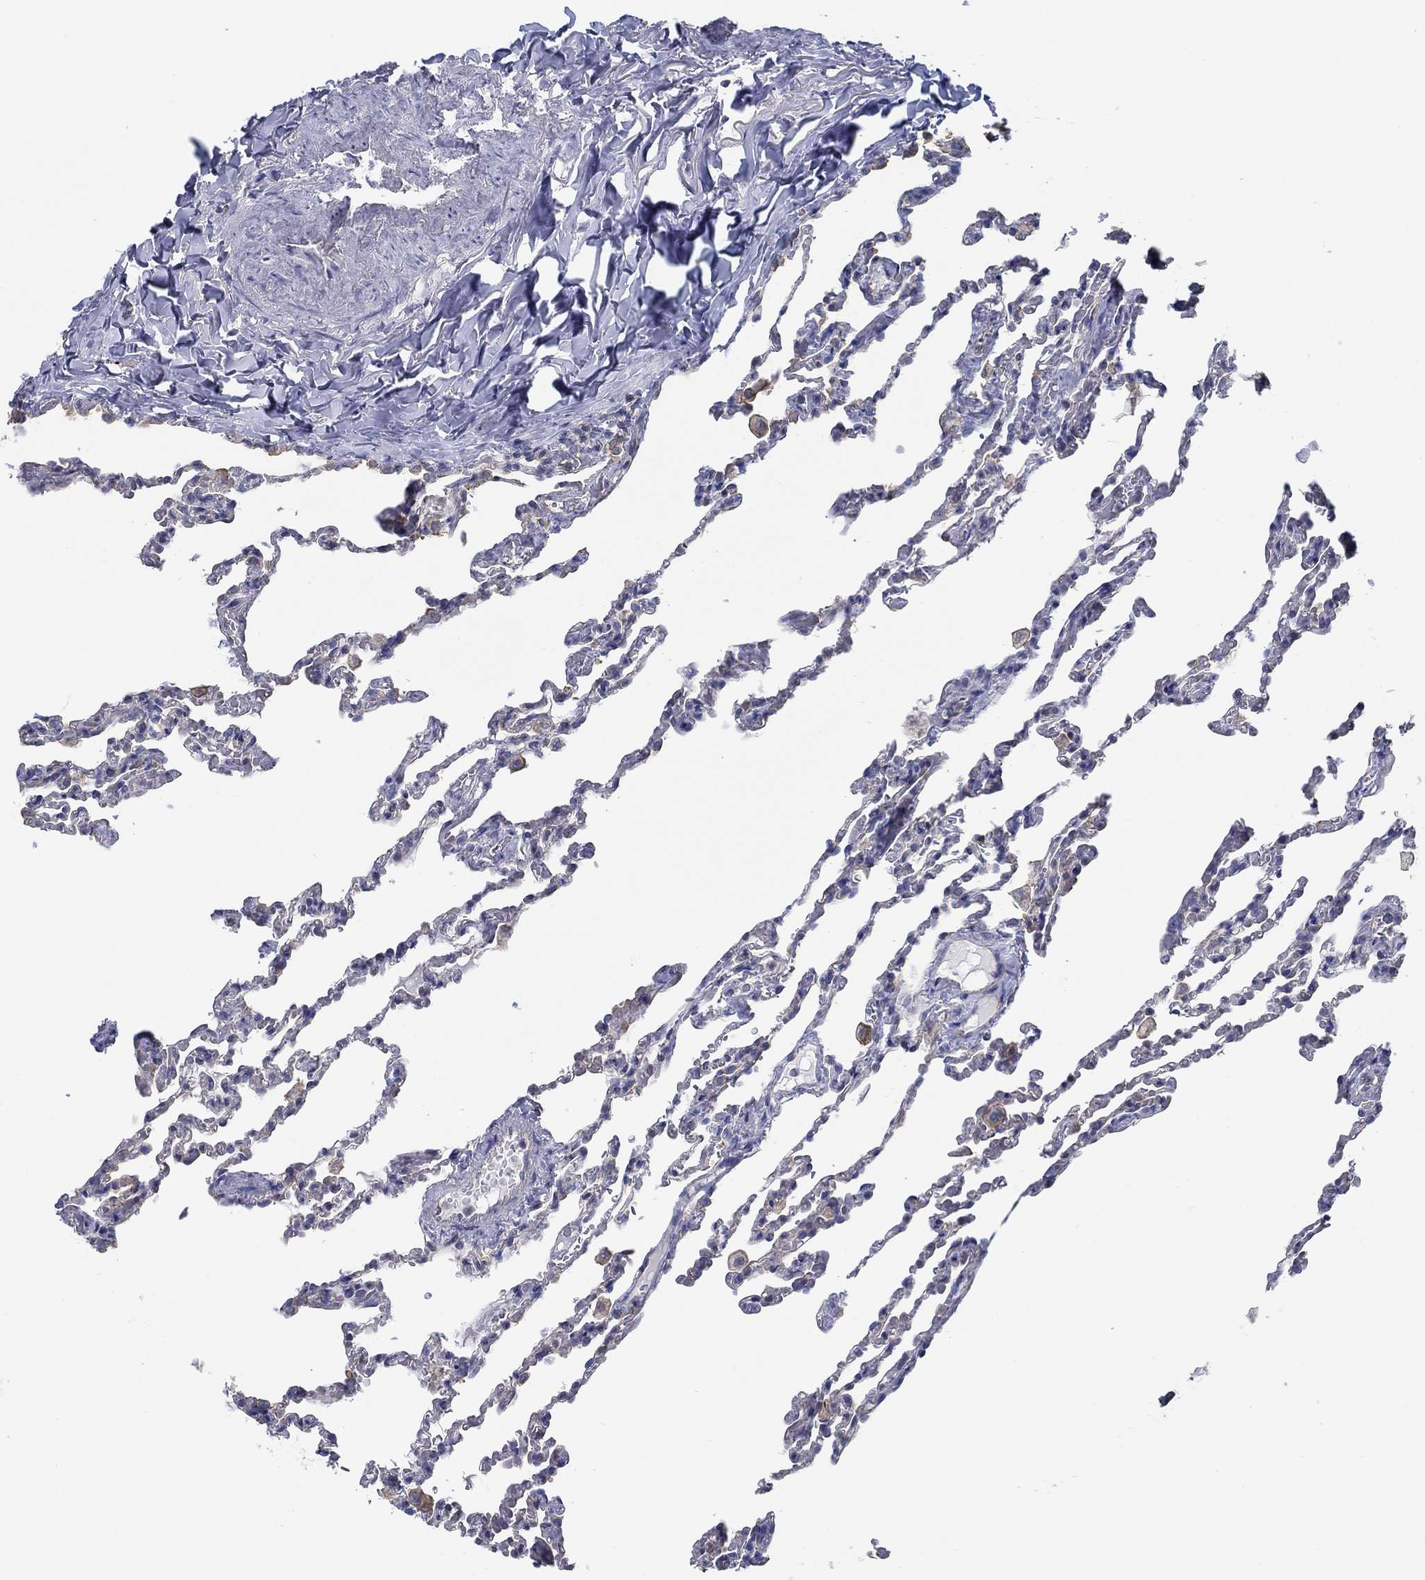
{"staining": {"intensity": "negative", "quantity": "none", "location": "none"}, "tissue": "lung", "cell_type": "Alveolar cells", "image_type": "normal", "snomed": [{"axis": "morphology", "description": "Normal tissue, NOS"}, {"axis": "topography", "description": "Lung"}], "caption": "IHC histopathology image of normal lung stained for a protein (brown), which reveals no staining in alveolar cells. (DAB immunohistochemistry, high magnification).", "gene": "BBOF1", "patient": {"sex": "female", "age": 43}}